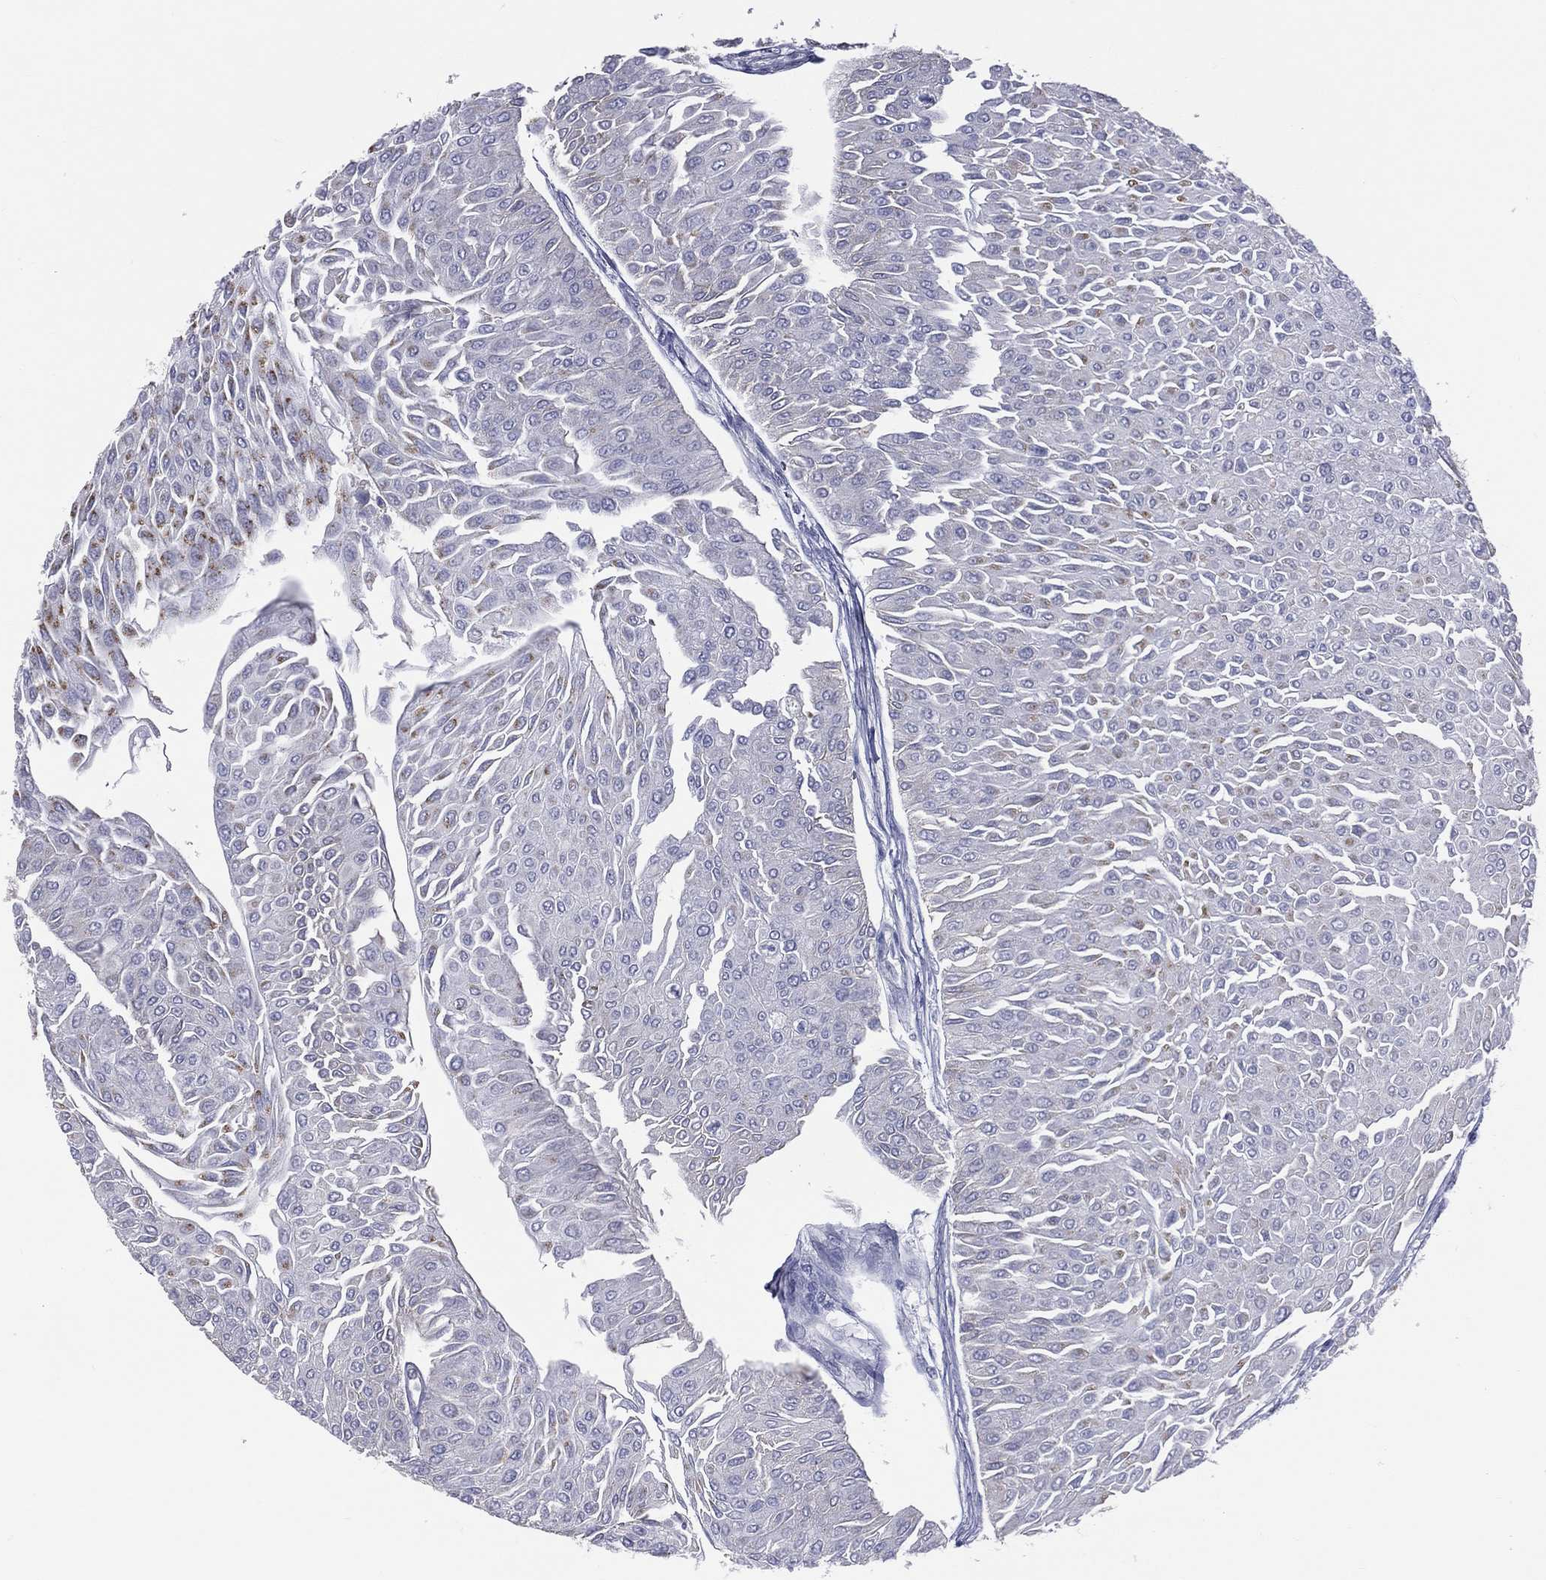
{"staining": {"intensity": "negative", "quantity": "none", "location": "none"}, "tissue": "urothelial cancer", "cell_type": "Tumor cells", "image_type": "cancer", "snomed": [{"axis": "morphology", "description": "Urothelial carcinoma, Low grade"}, {"axis": "topography", "description": "Urinary bladder"}], "caption": "Micrograph shows no significant protein expression in tumor cells of urothelial cancer. (Immunohistochemistry, brightfield microscopy, high magnification).", "gene": "MLN", "patient": {"sex": "male", "age": 67}}